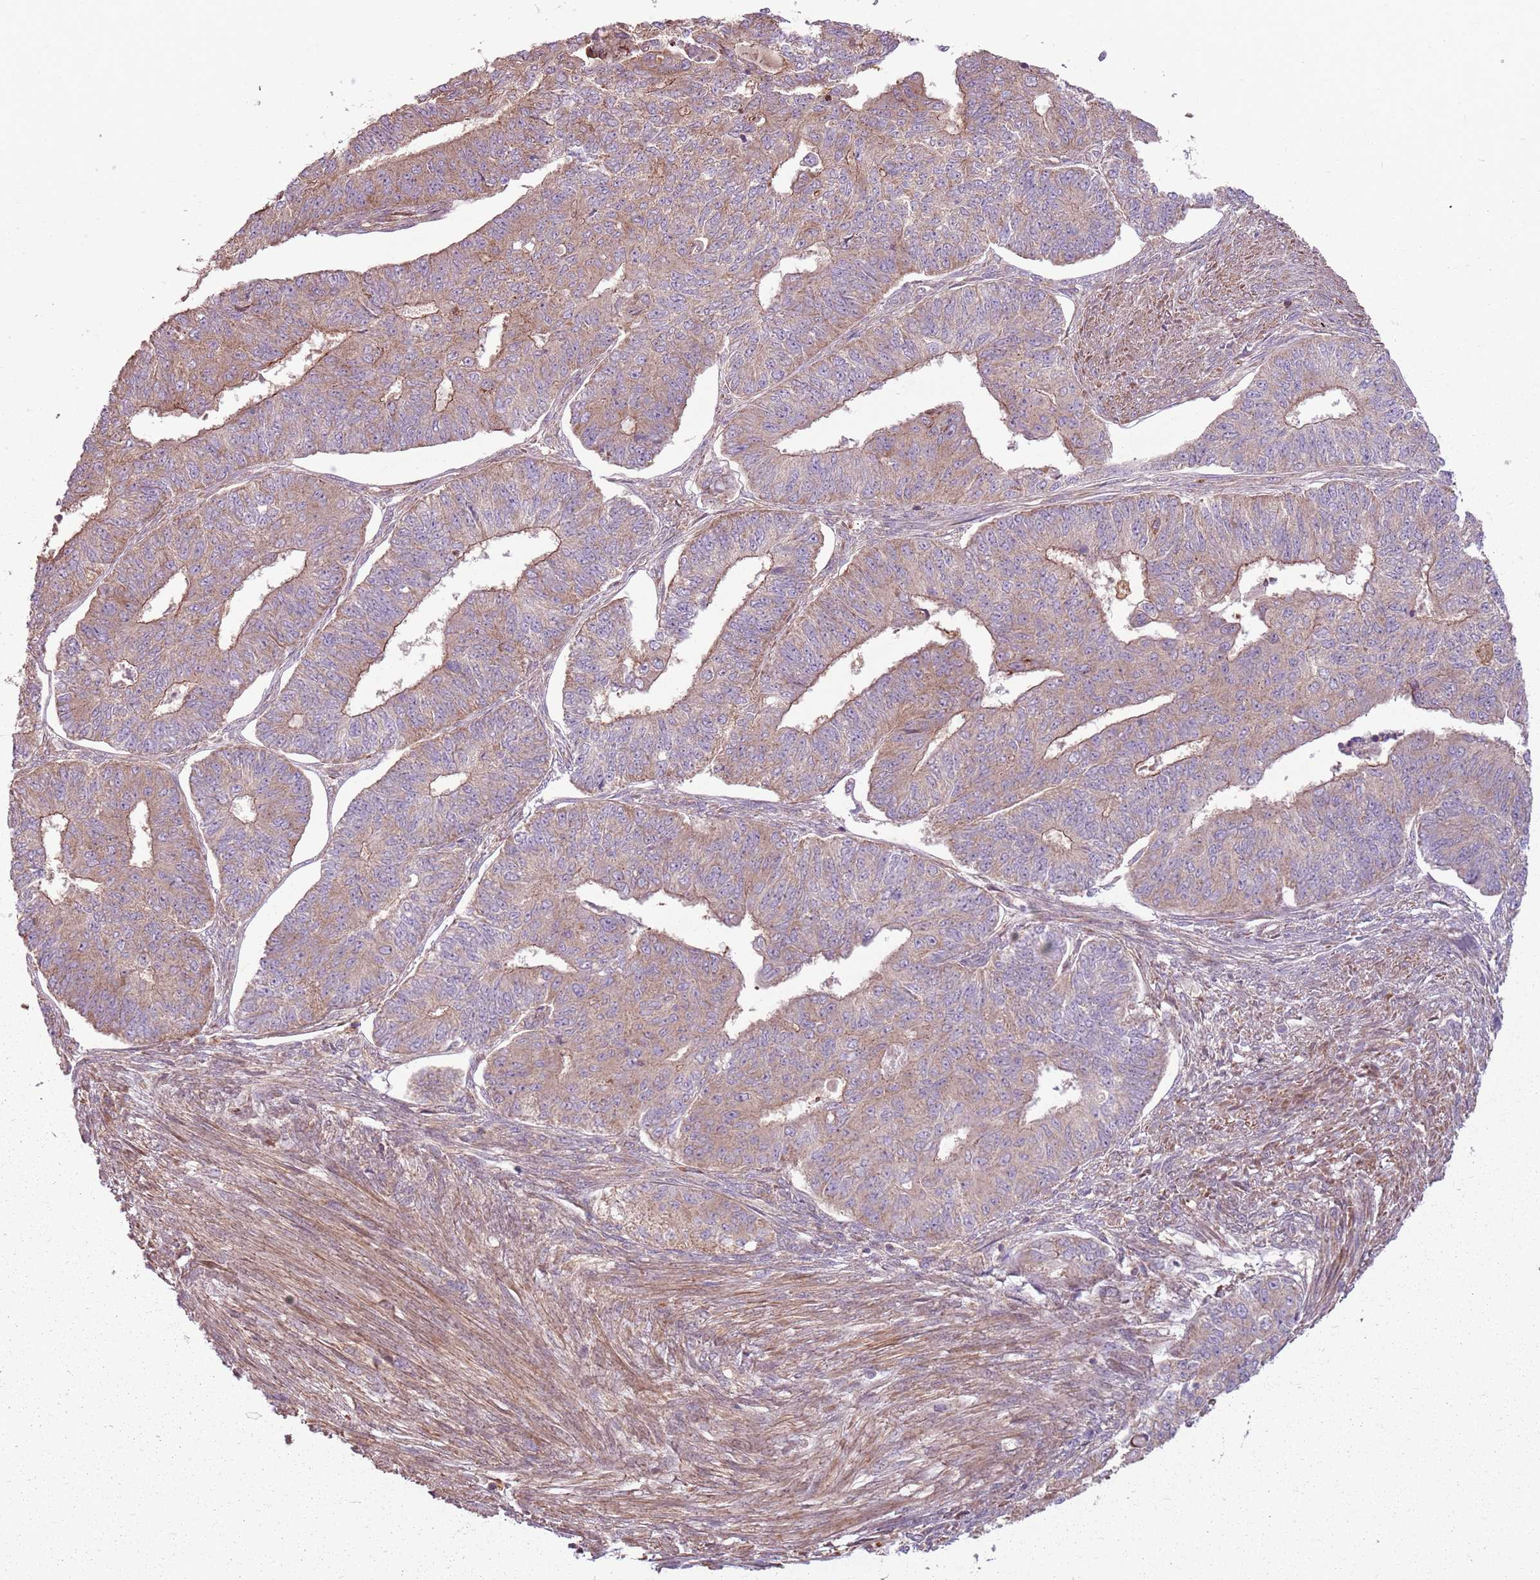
{"staining": {"intensity": "weak", "quantity": "25%-75%", "location": "cytoplasmic/membranous"}, "tissue": "endometrial cancer", "cell_type": "Tumor cells", "image_type": "cancer", "snomed": [{"axis": "morphology", "description": "Adenocarcinoma, NOS"}, {"axis": "topography", "description": "Endometrium"}], "caption": "About 25%-75% of tumor cells in adenocarcinoma (endometrial) exhibit weak cytoplasmic/membranous protein expression as visualized by brown immunohistochemical staining.", "gene": "RPL21", "patient": {"sex": "female", "age": 32}}